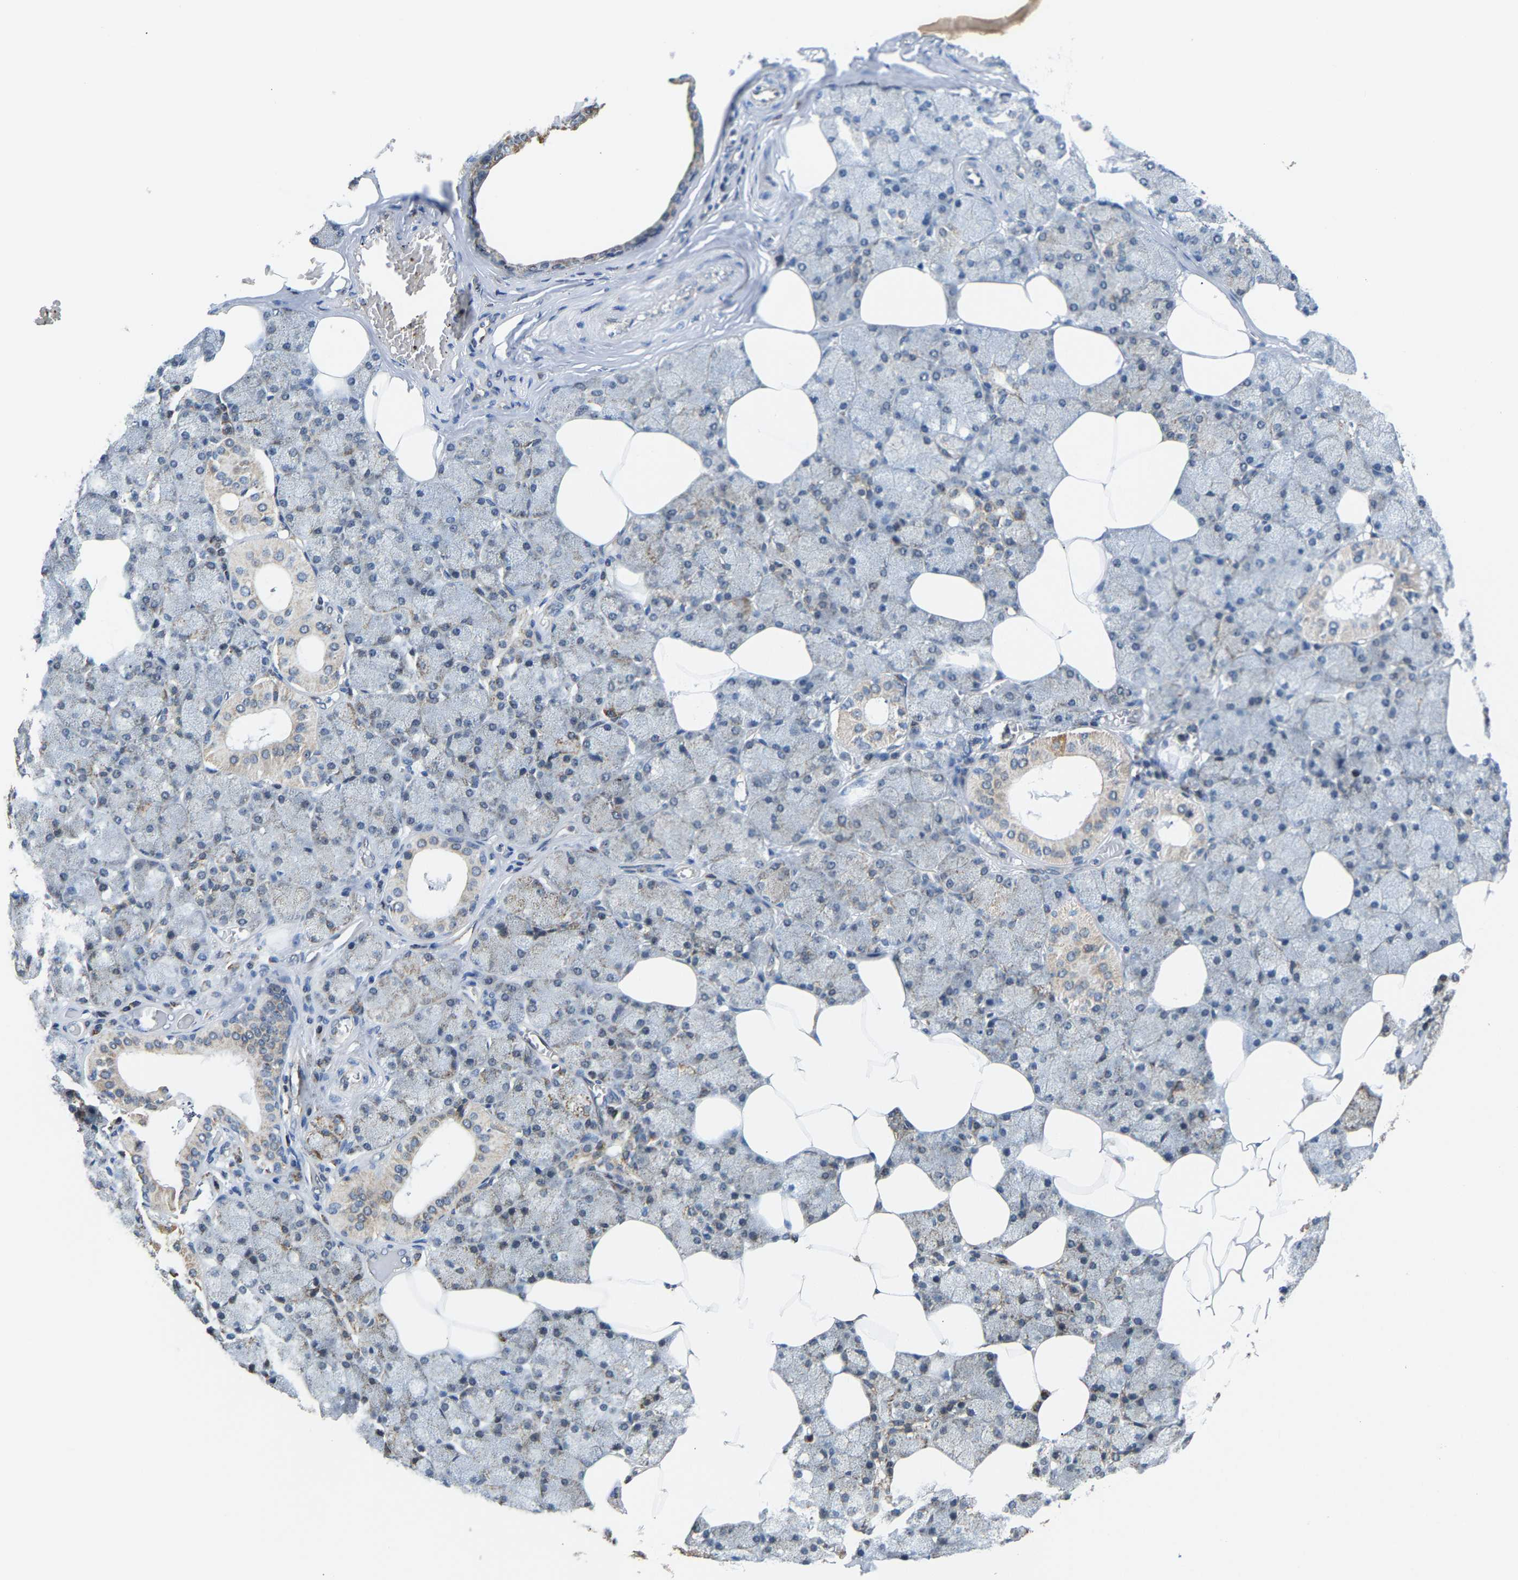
{"staining": {"intensity": "moderate", "quantity": "<25%", "location": "cytoplasmic/membranous"}, "tissue": "salivary gland", "cell_type": "Glandular cells", "image_type": "normal", "snomed": [{"axis": "morphology", "description": "Normal tissue, NOS"}, {"axis": "topography", "description": "Salivary gland"}], "caption": "Glandular cells show low levels of moderate cytoplasmic/membranous staining in about <25% of cells in normal human salivary gland. (DAB (3,3'-diaminobenzidine) IHC, brown staining for protein, blue staining for nuclei).", "gene": "GIMAP7", "patient": {"sex": "male", "age": 62}}